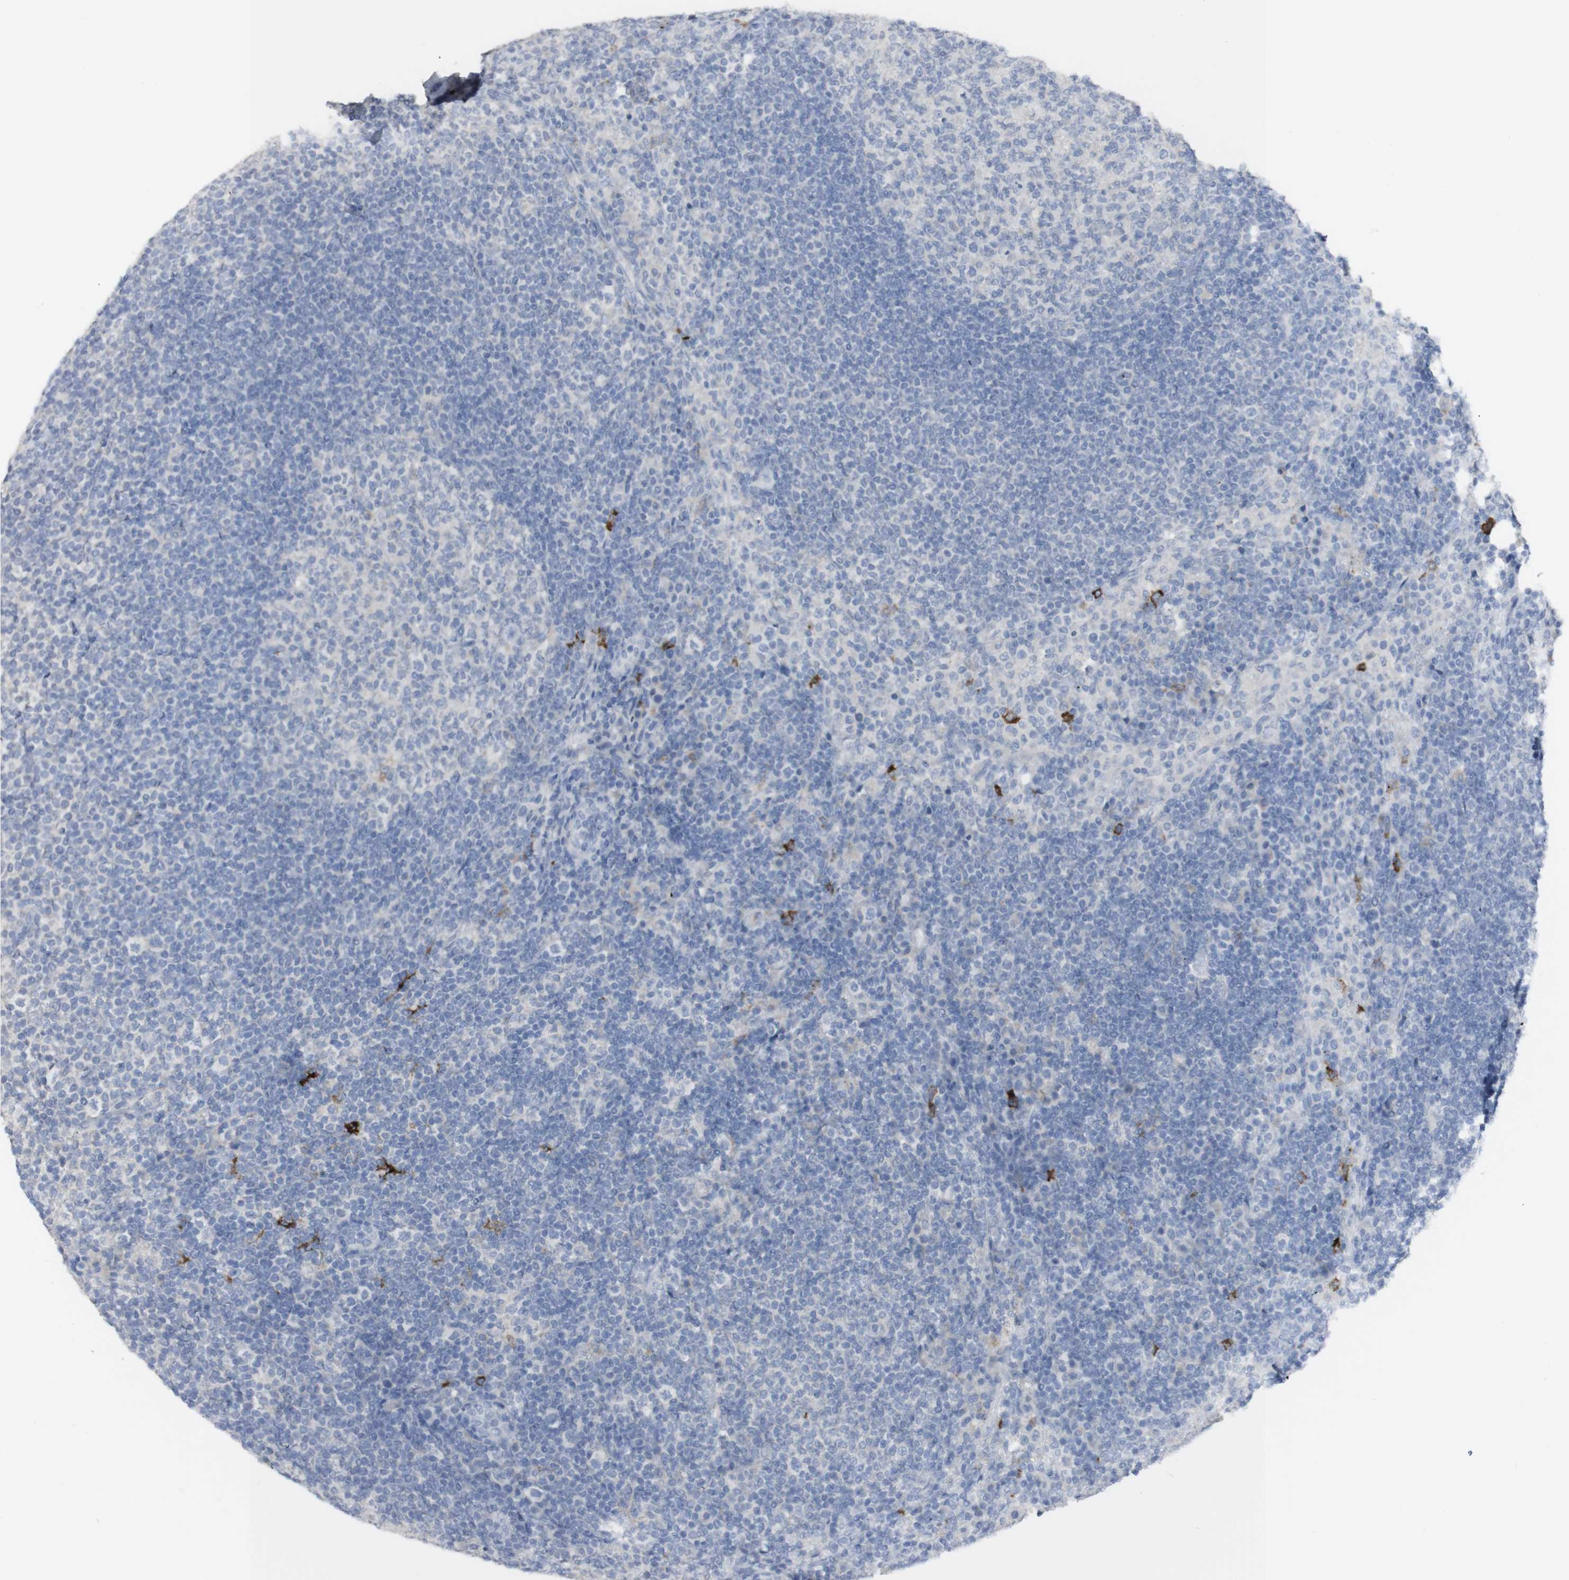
{"staining": {"intensity": "negative", "quantity": "none", "location": "none"}, "tissue": "lymph node", "cell_type": "Germinal center cells", "image_type": "normal", "snomed": [{"axis": "morphology", "description": "Normal tissue, NOS"}, {"axis": "topography", "description": "Lymph node"}], "caption": "IHC micrograph of benign human lymph node stained for a protein (brown), which displays no positivity in germinal center cells. (DAB (3,3'-diaminobenzidine) immunohistochemistry, high magnification).", "gene": "CD207", "patient": {"sex": "female", "age": 53}}